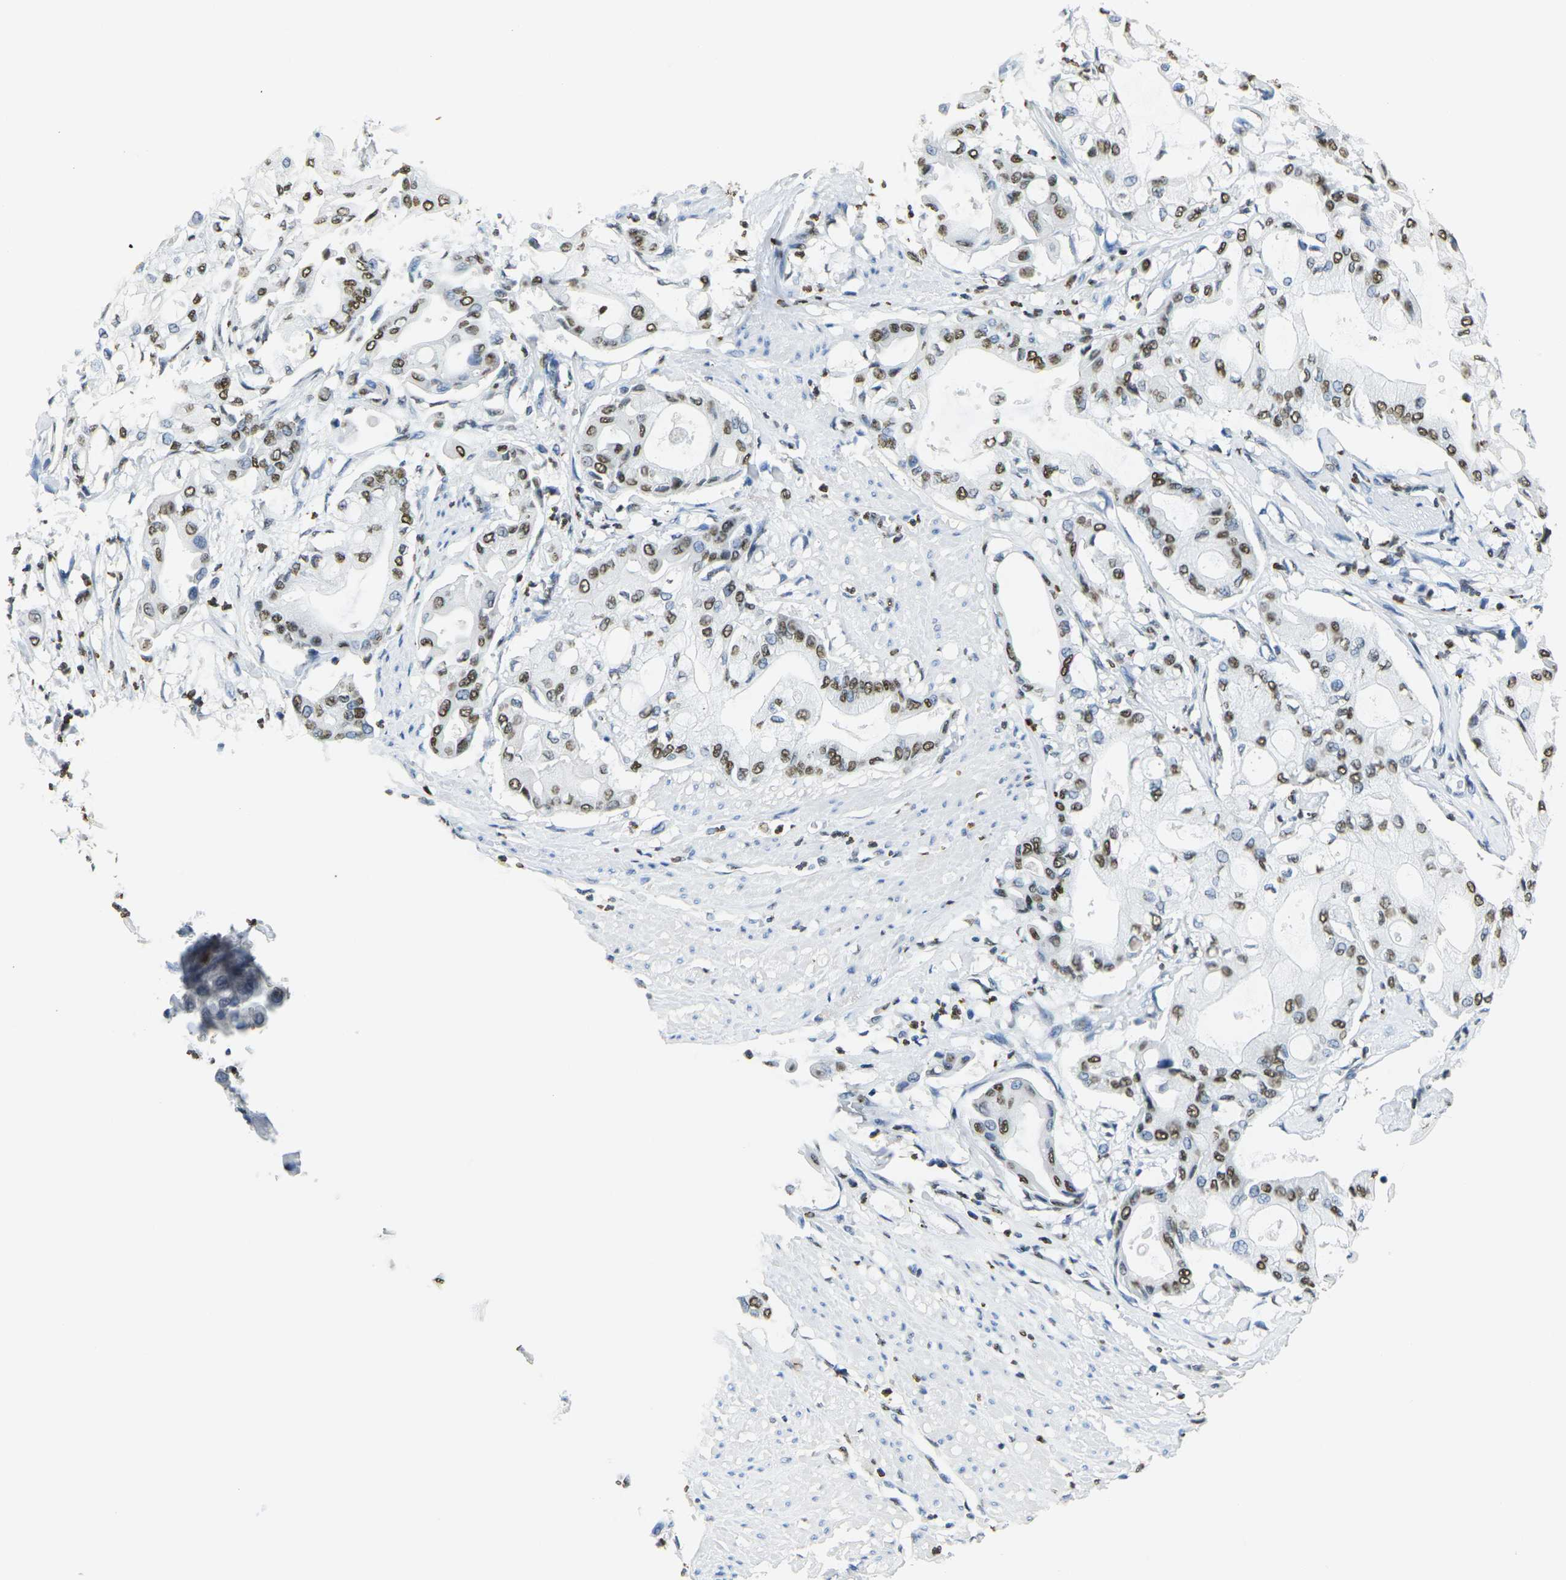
{"staining": {"intensity": "moderate", "quantity": ">75%", "location": "nuclear"}, "tissue": "pancreatic cancer", "cell_type": "Tumor cells", "image_type": "cancer", "snomed": [{"axis": "morphology", "description": "Adenocarcinoma, NOS"}, {"axis": "morphology", "description": "Adenocarcinoma, metastatic, NOS"}, {"axis": "topography", "description": "Lymph node"}, {"axis": "topography", "description": "Pancreas"}, {"axis": "topography", "description": "Duodenum"}], "caption": "Moderate nuclear expression is appreciated in approximately >75% of tumor cells in adenocarcinoma (pancreatic). (IHC, brightfield microscopy, high magnification).", "gene": "DRAXIN", "patient": {"sex": "female", "age": 64}}